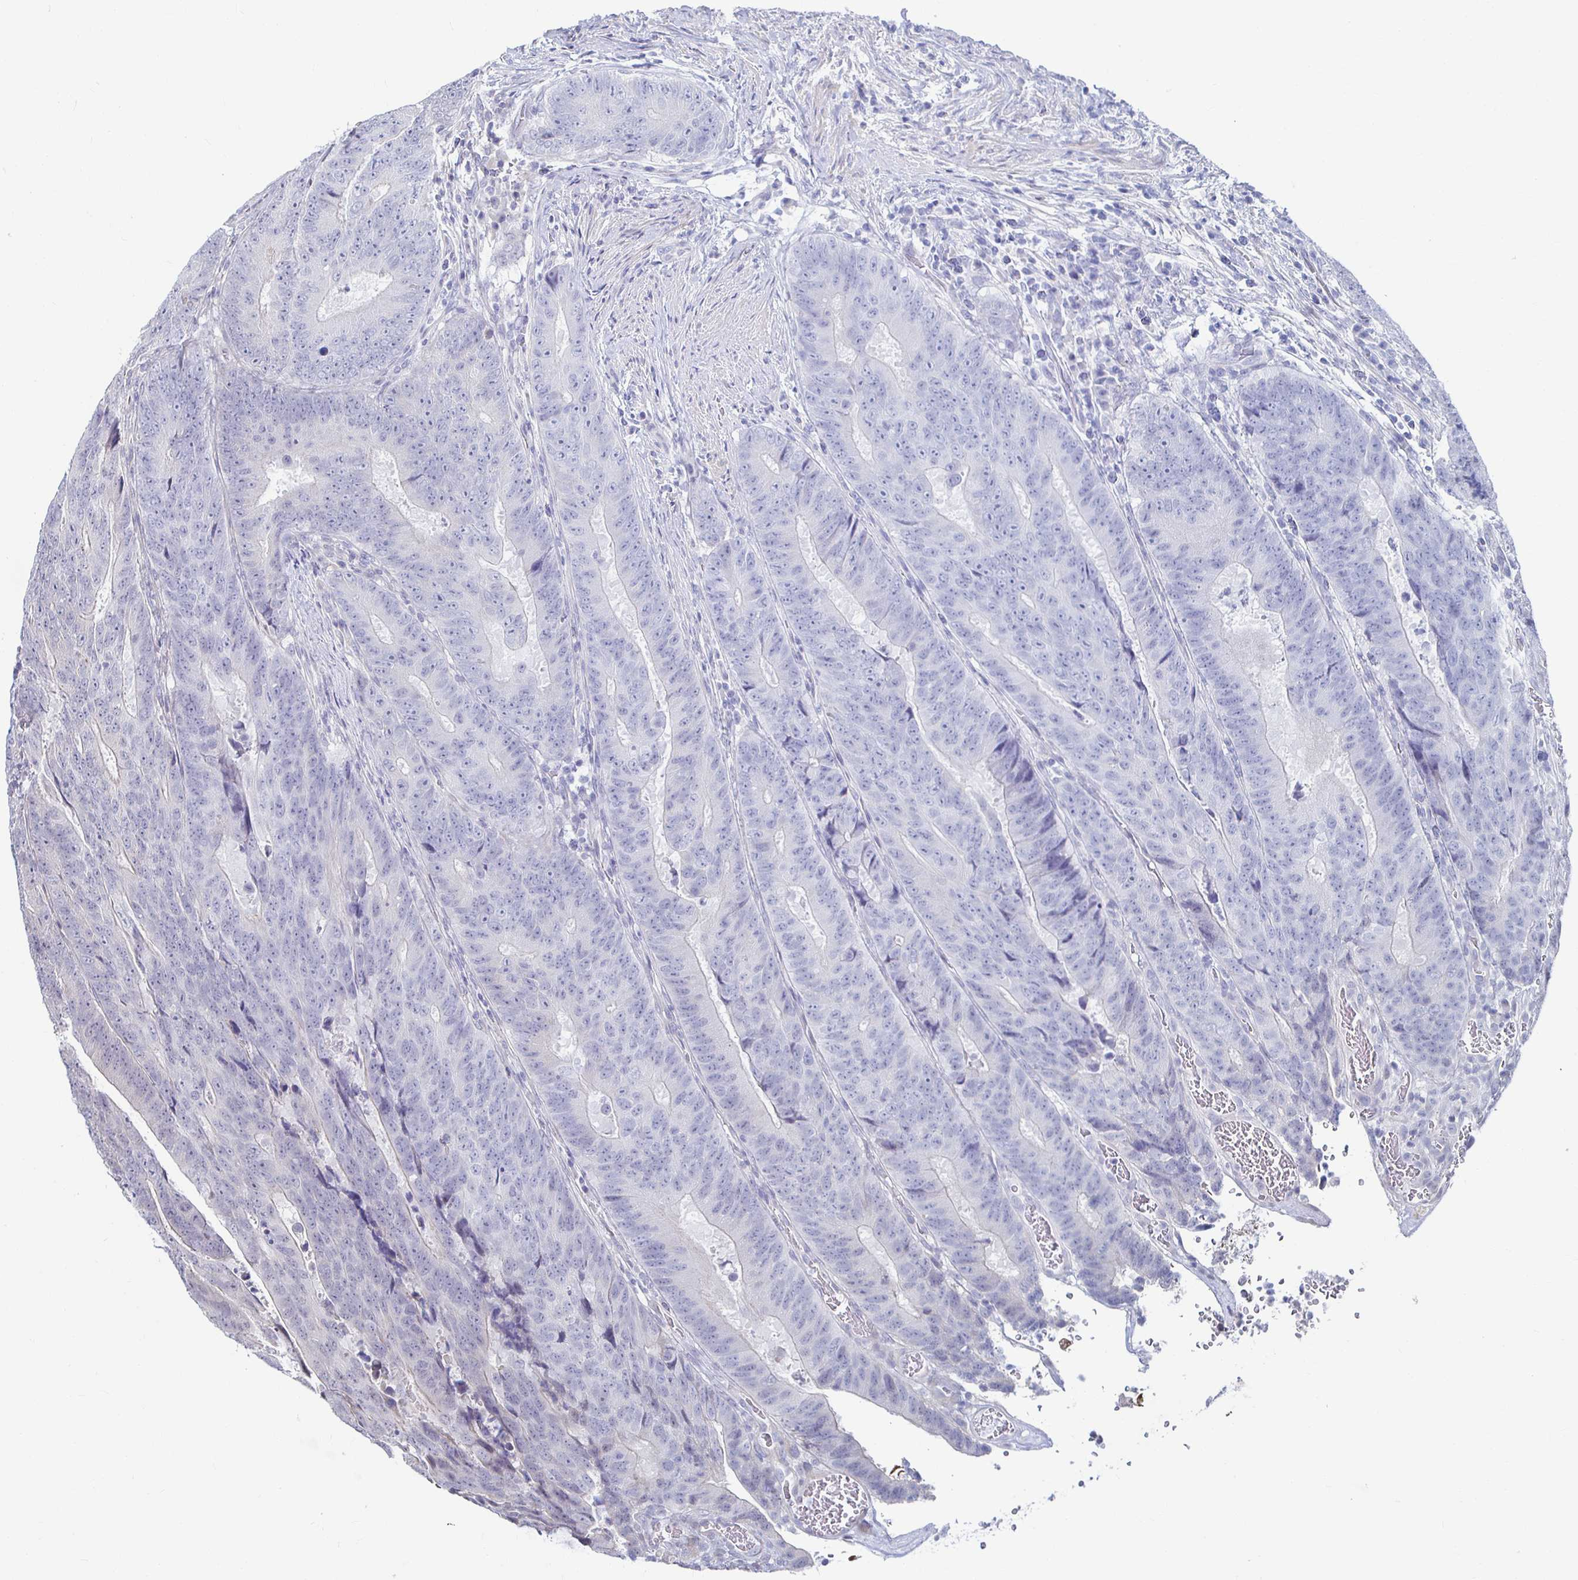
{"staining": {"intensity": "negative", "quantity": "none", "location": "none"}, "tissue": "colorectal cancer", "cell_type": "Tumor cells", "image_type": "cancer", "snomed": [{"axis": "morphology", "description": "Adenocarcinoma, NOS"}, {"axis": "topography", "description": "Colon"}], "caption": "An immunohistochemistry image of colorectal cancer (adenocarcinoma) is shown. There is no staining in tumor cells of colorectal cancer (adenocarcinoma). (DAB IHC, high magnification).", "gene": "CAPN11", "patient": {"sex": "female", "age": 48}}